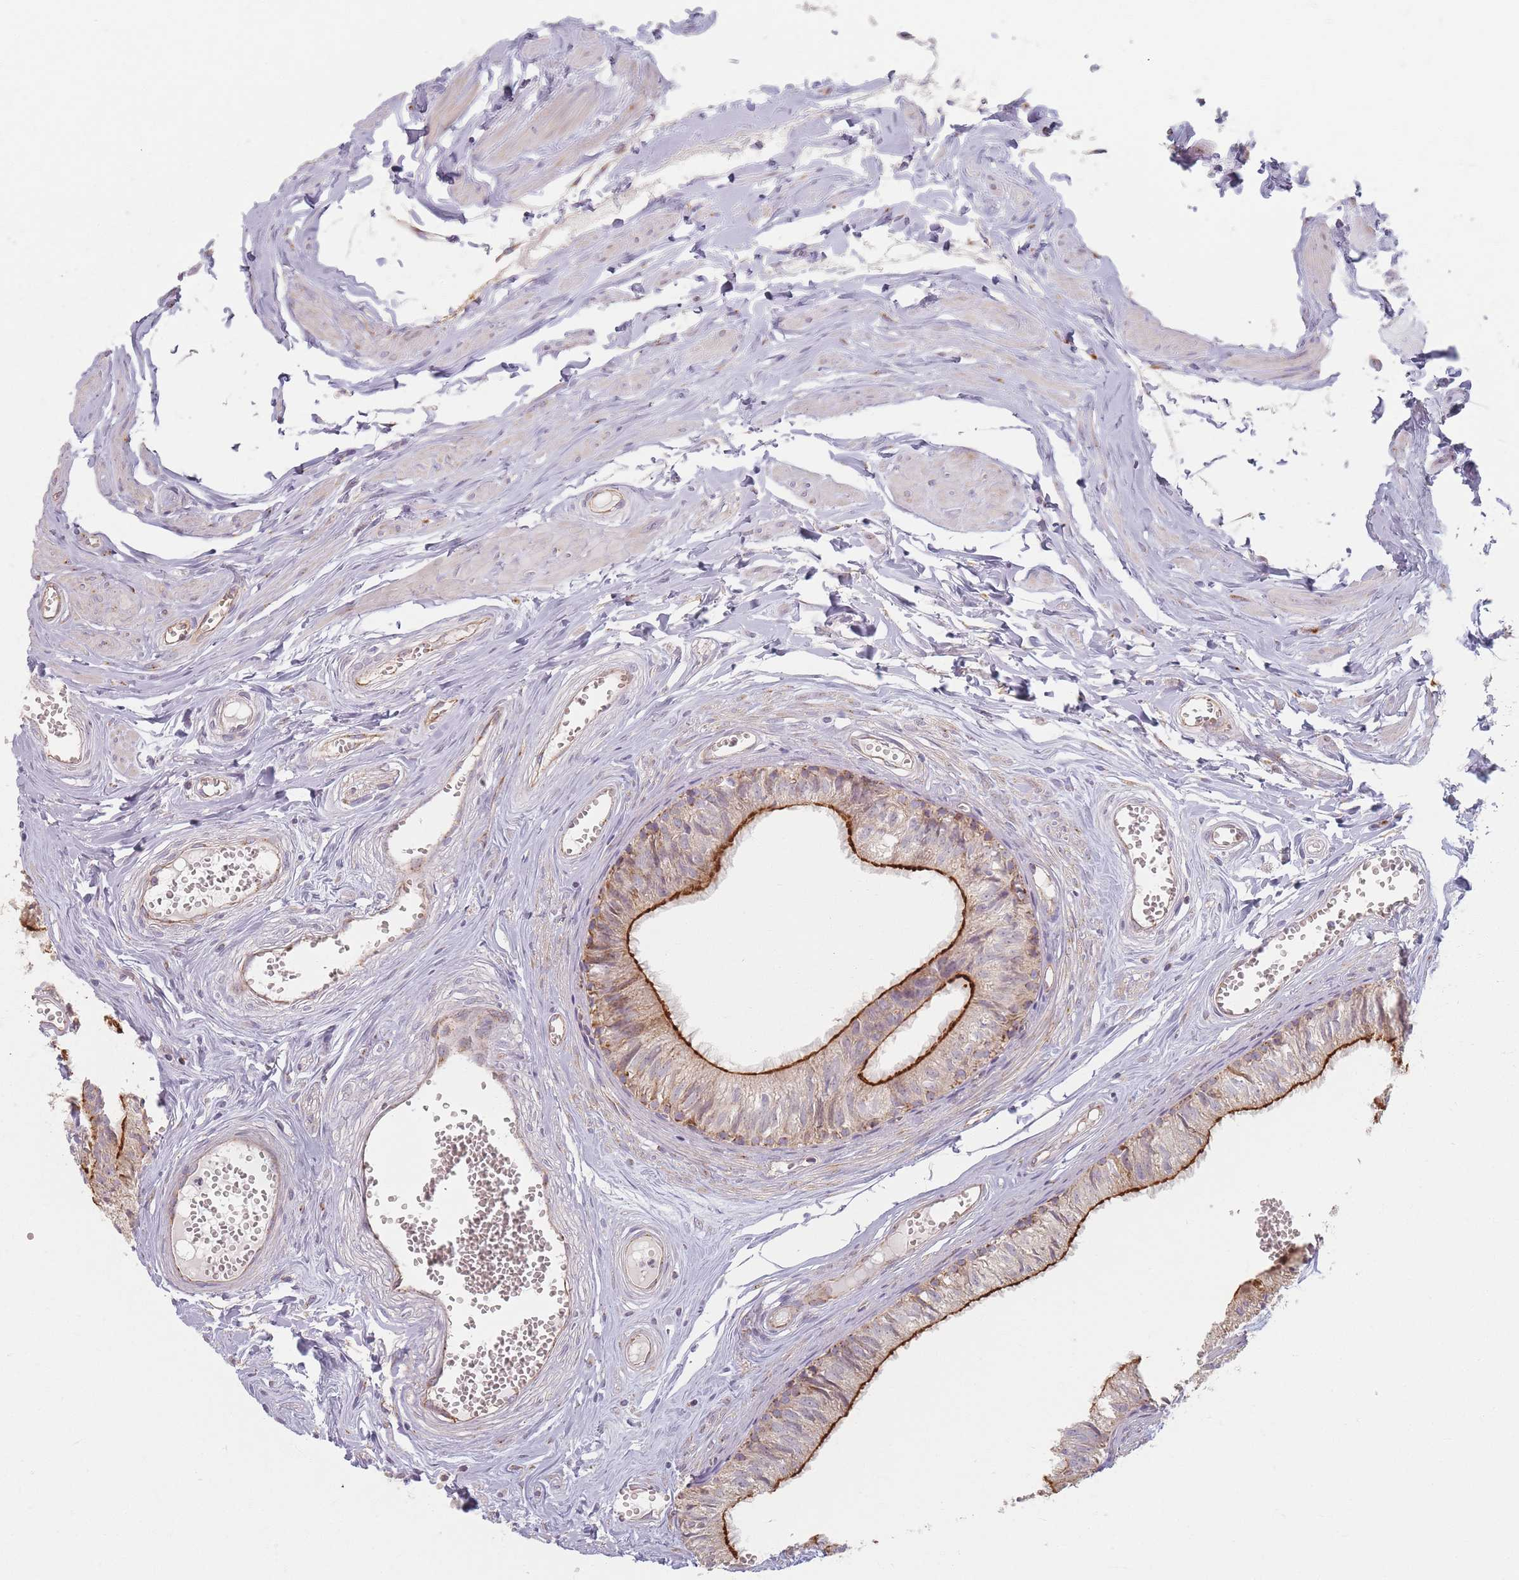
{"staining": {"intensity": "strong", "quantity": "25%-75%", "location": "cytoplasmic/membranous"}, "tissue": "epididymis", "cell_type": "Glandular cells", "image_type": "normal", "snomed": [{"axis": "morphology", "description": "Normal tissue, NOS"}, {"axis": "topography", "description": "Epididymis"}], "caption": "Approximately 25%-75% of glandular cells in benign human epididymis display strong cytoplasmic/membranous protein positivity as visualized by brown immunohistochemical staining.", "gene": "ESRP2", "patient": {"sex": "male", "age": 36}}